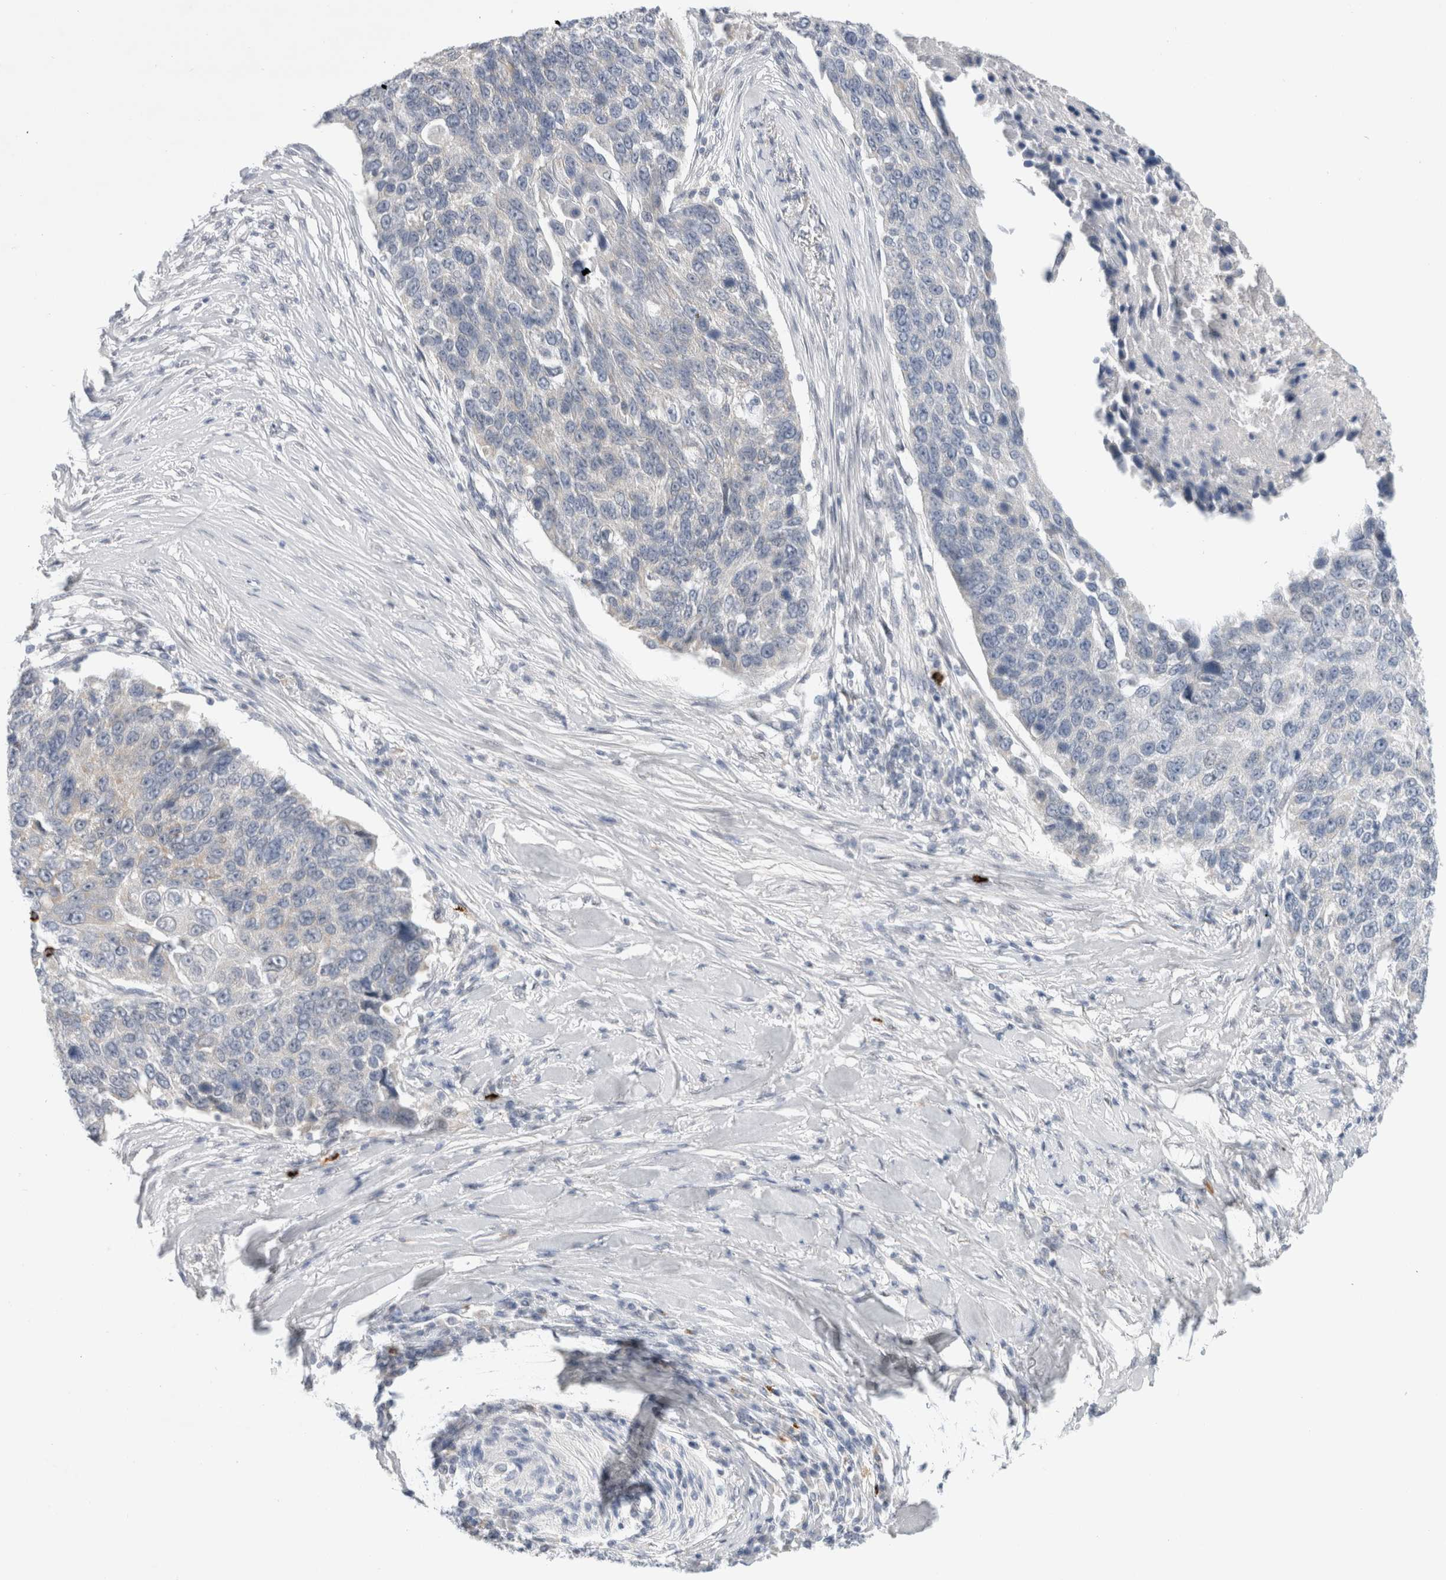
{"staining": {"intensity": "negative", "quantity": "none", "location": "none"}, "tissue": "lung cancer", "cell_type": "Tumor cells", "image_type": "cancer", "snomed": [{"axis": "morphology", "description": "Squamous cell carcinoma, NOS"}, {"axis": "topography", "description": "Lung"}], "caption": "Lung squamous cell carcinoma was stained to show a protein in brown. There is no significant expression in tumor cells.", "gene": "SLC22A12", "patient": {"sex": "male", "age": 66}}